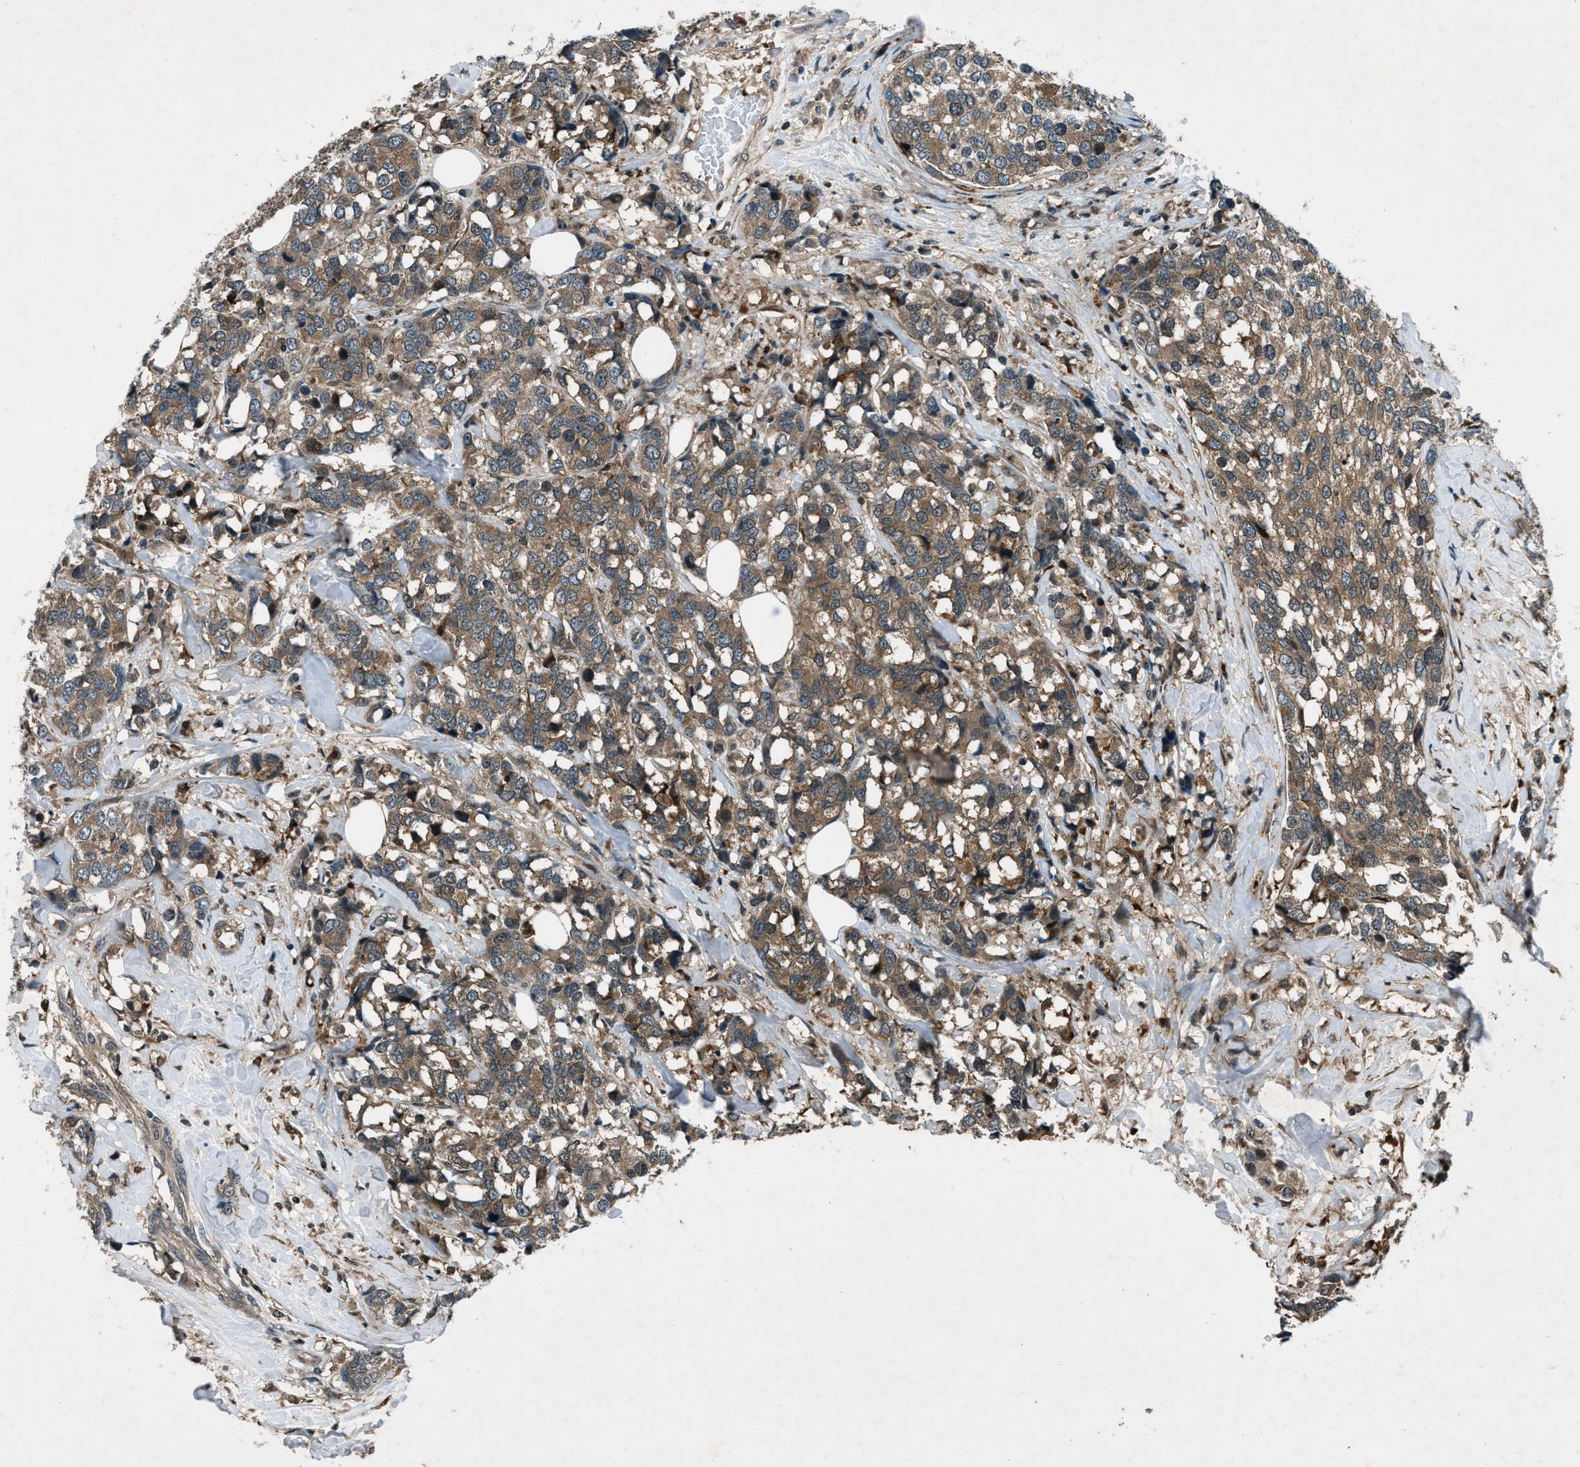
{"staining": {"intensity": "moderate", "quantity": ">75%", "location": "cytoplasmic/membranous"}, "tissue": "breast cancer", "cell_type": "Tumor cells", "image_type": "cancer", "snomed": [{"axis": "morphology", "description": "Lobular carcinoma"}, {"axis": "topography", "description": "Breast"}], "caption": "Protein staining displays moderate cytoplasmic/membranous staining in about >75% of tumor cells in lobular carcinoma (breast).", "gene": "EPSTI1", "patient": {"sex": "female", "age": 59}}